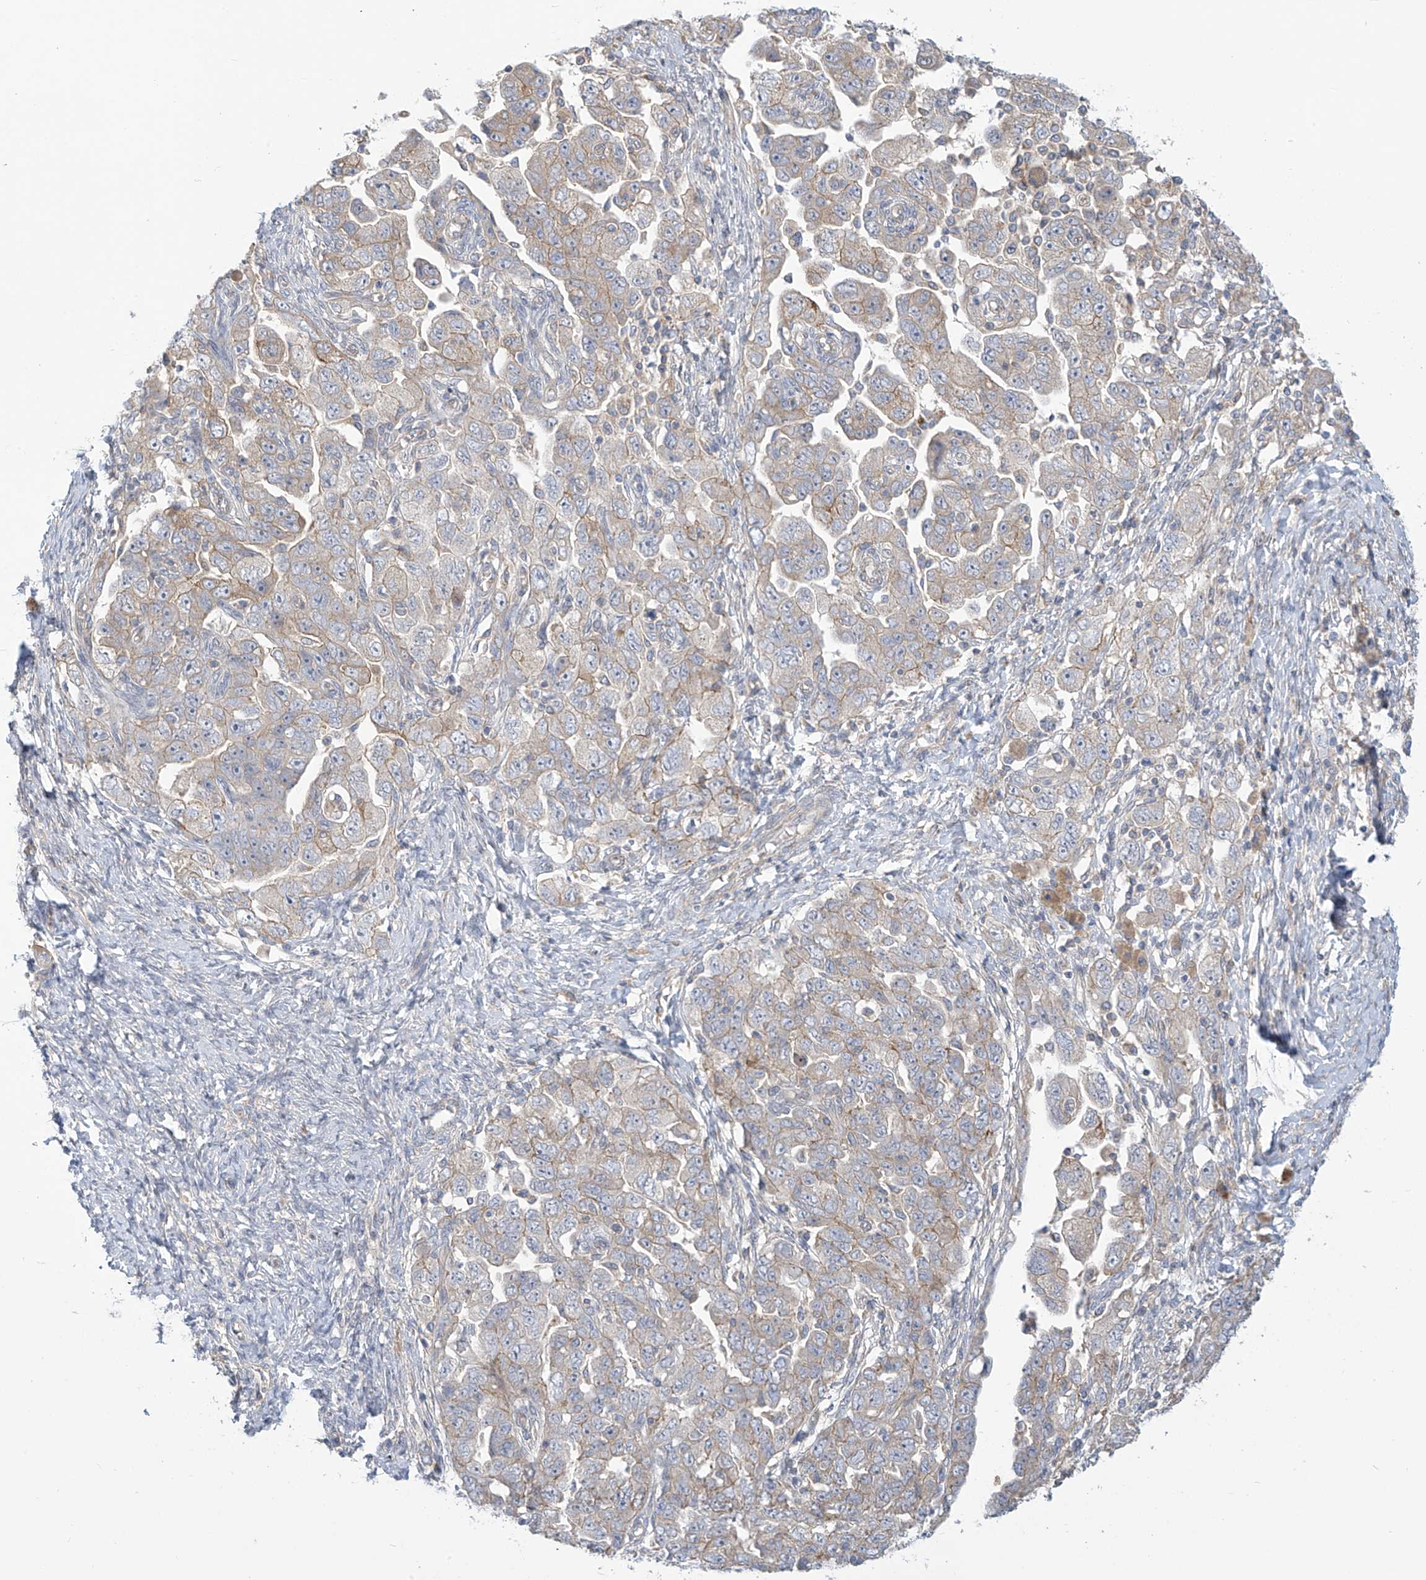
{"staining": {"intensity": "moderate", "quantity": "<25%", "location": "cytoplasmic/membranous"}, "tissue": "ovarian cancer", "cell_type": "Tumor cells", "image_type": "cancer", "snomed": [{"axis": "morphology", "description": "Carcinoma, NOS"}, {"axis": "morphology", "description": "Cystadenocarcinoma, serous, NOS"}, {"axis": "topography", "description": "Ovary"}], "caption": "Protein staining of serous cystadenocarcinoma (ovarian) tissue shows moderate cytoplasmic/membranous expression in approximately <25% of tumor cells.", "gene": "ADAT2", "patient": {"sex": "female", "age": 69}}